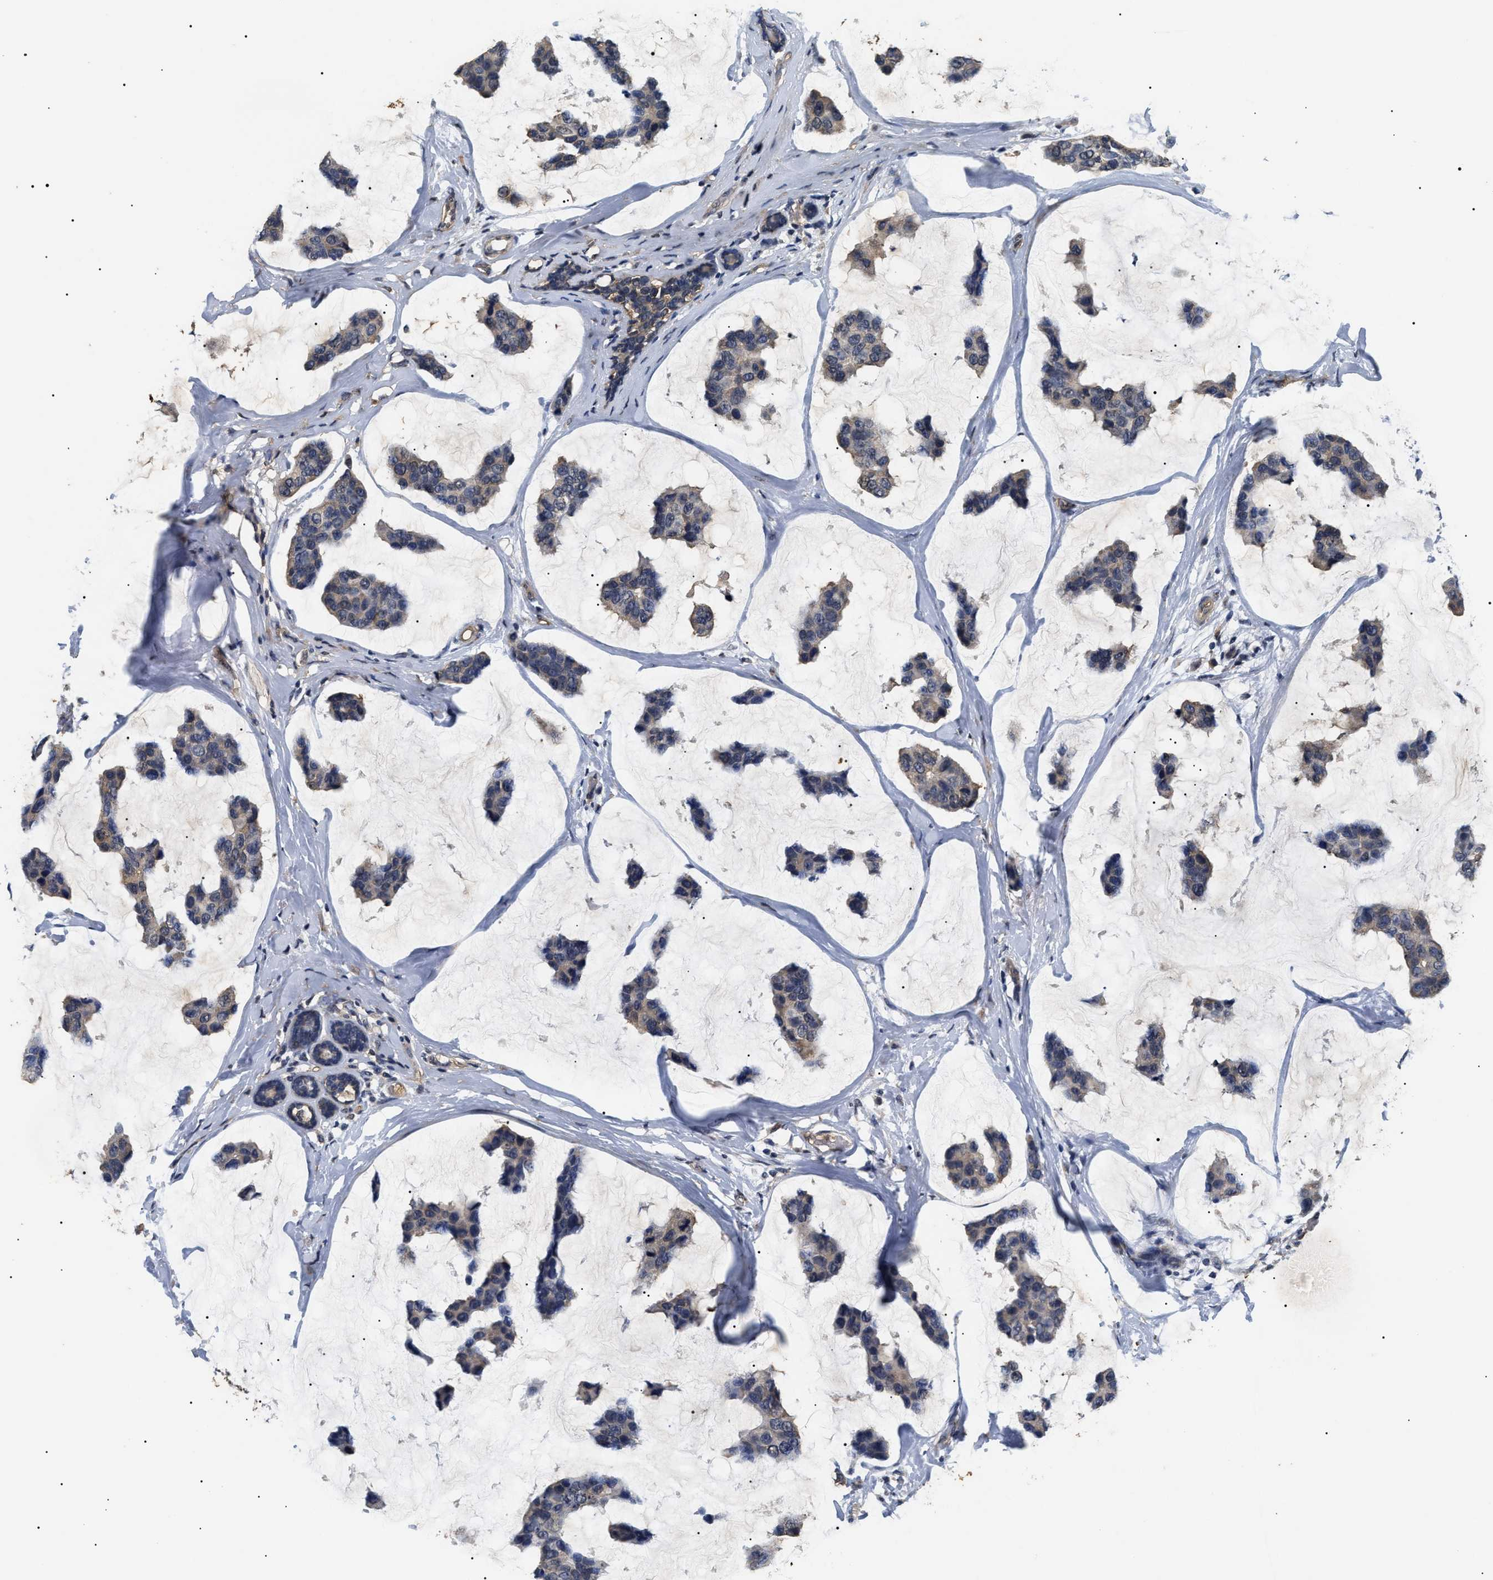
{"staining": {"intensity": "negative", "quantity": "none", "location": "none"}, "tissue": "breast cancer", "cell_type": "Tumor cells", "image_type": "cancer", "snomed": [{"axis": "morphology", "description": "Normal tissue, NOS"}, {"axis": "morphology", "description": "Duct carcinoma"}, {"axis": "topography", "description": "Breast"}], "caption": "The histopathology image demonstrates no significant staining in tumor cells of breast cancer.", "gene": "PSMD8", "patient": {"sex": "female", "age": 50}}